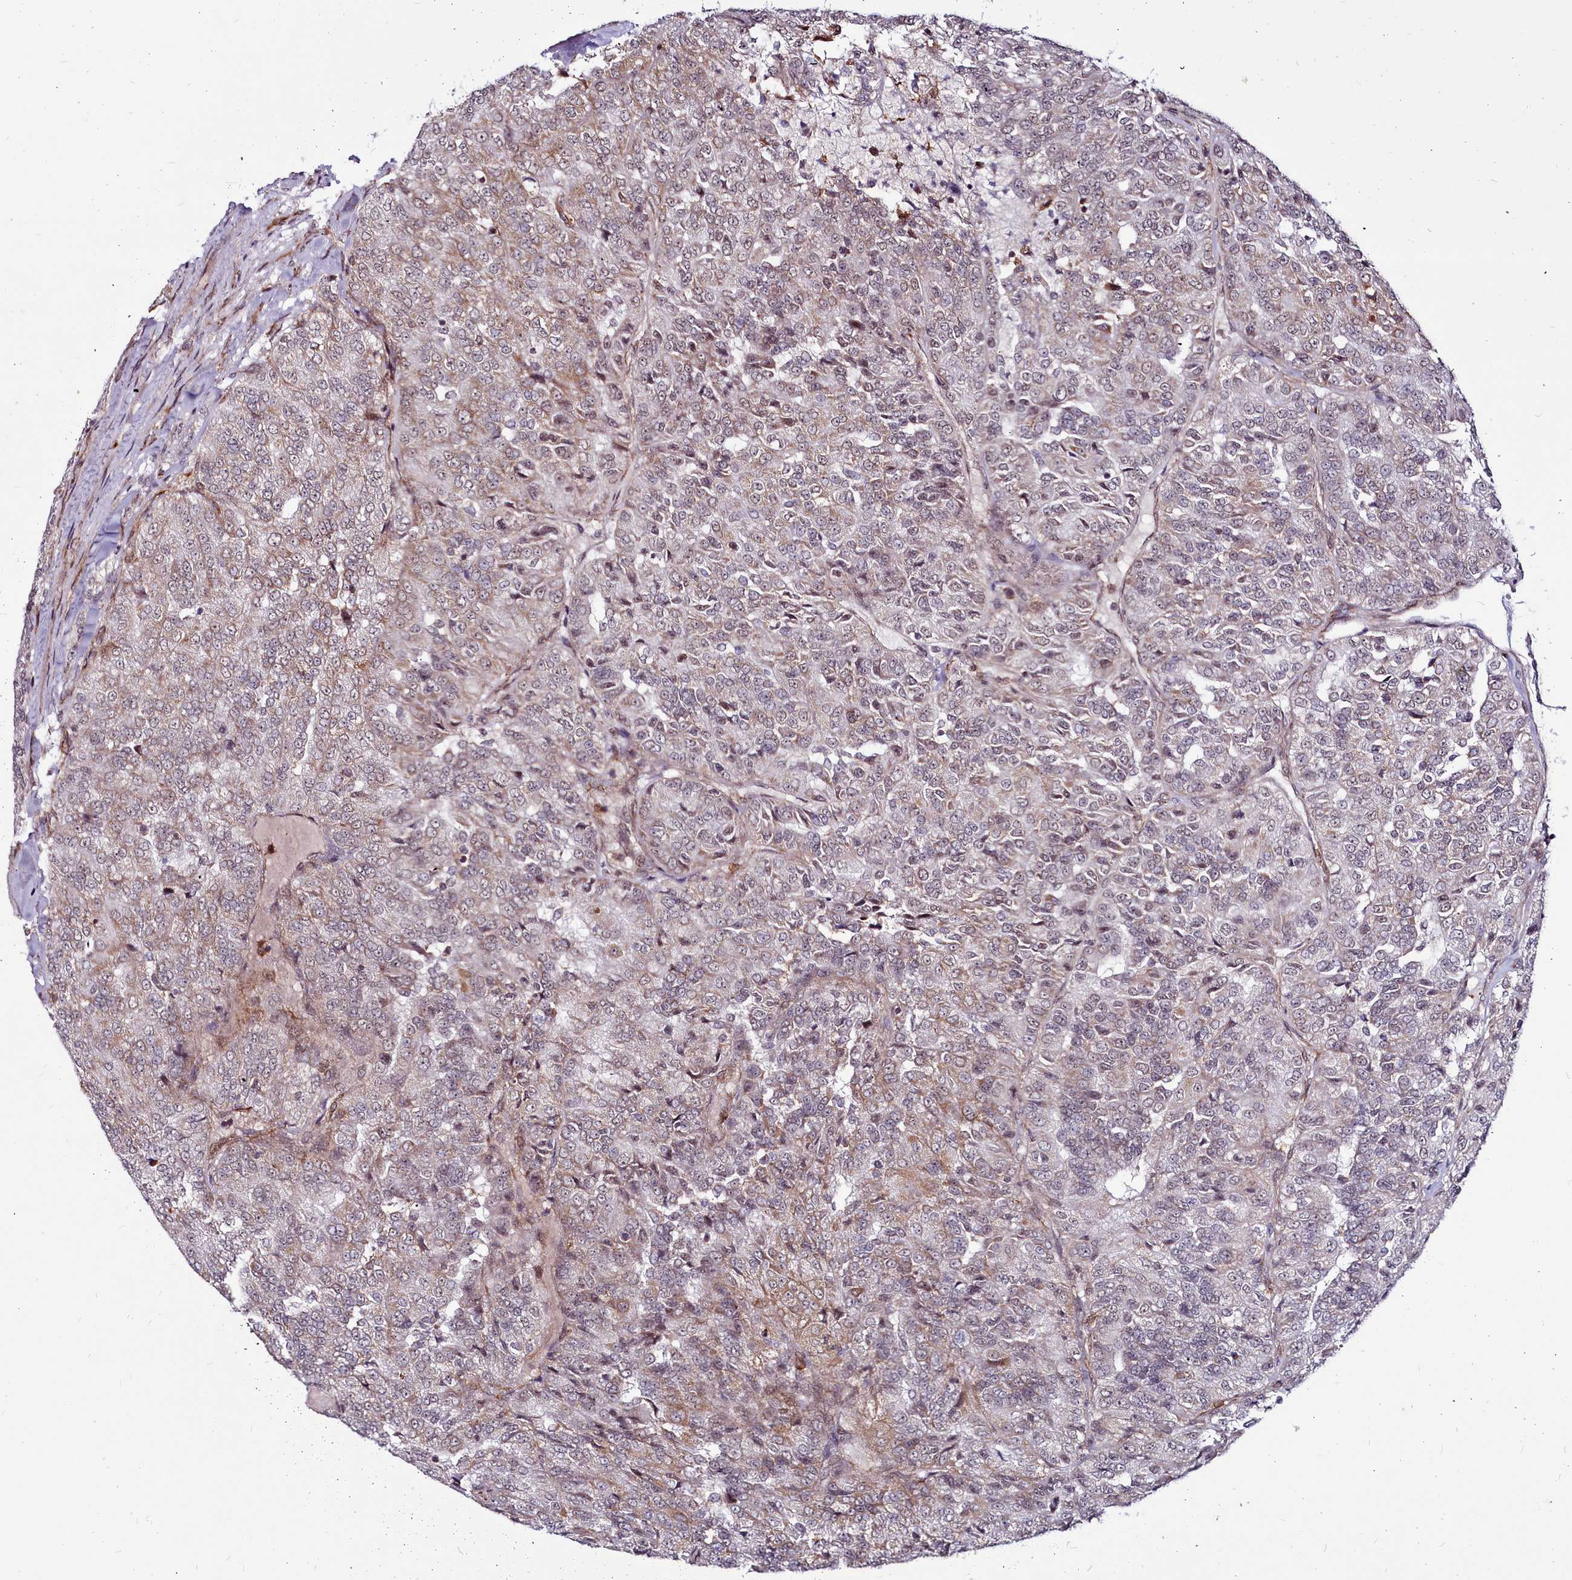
{"staining": {"intensity": "weak", "quantity": "25%-75%", "location": "cytoplasmic/membranous"}, "tissue": "renal cancer", "cell_type": "Tumor cells", "image_type": "cancer", "snomed": [{"axis": "morphology", "description": "Adenocarcinoma, NOS"}, {"axis": "topography", "description": "Kidney"}], "caption": "Brown immunohistochemical staining in renal cancer (adenocarcinoma) displays weak cytoplasmic/membranous staining in approximately 25%-75% of tumor cells.", "gene": "CLK3", "patient": {"sex": "female", "age": 63}}